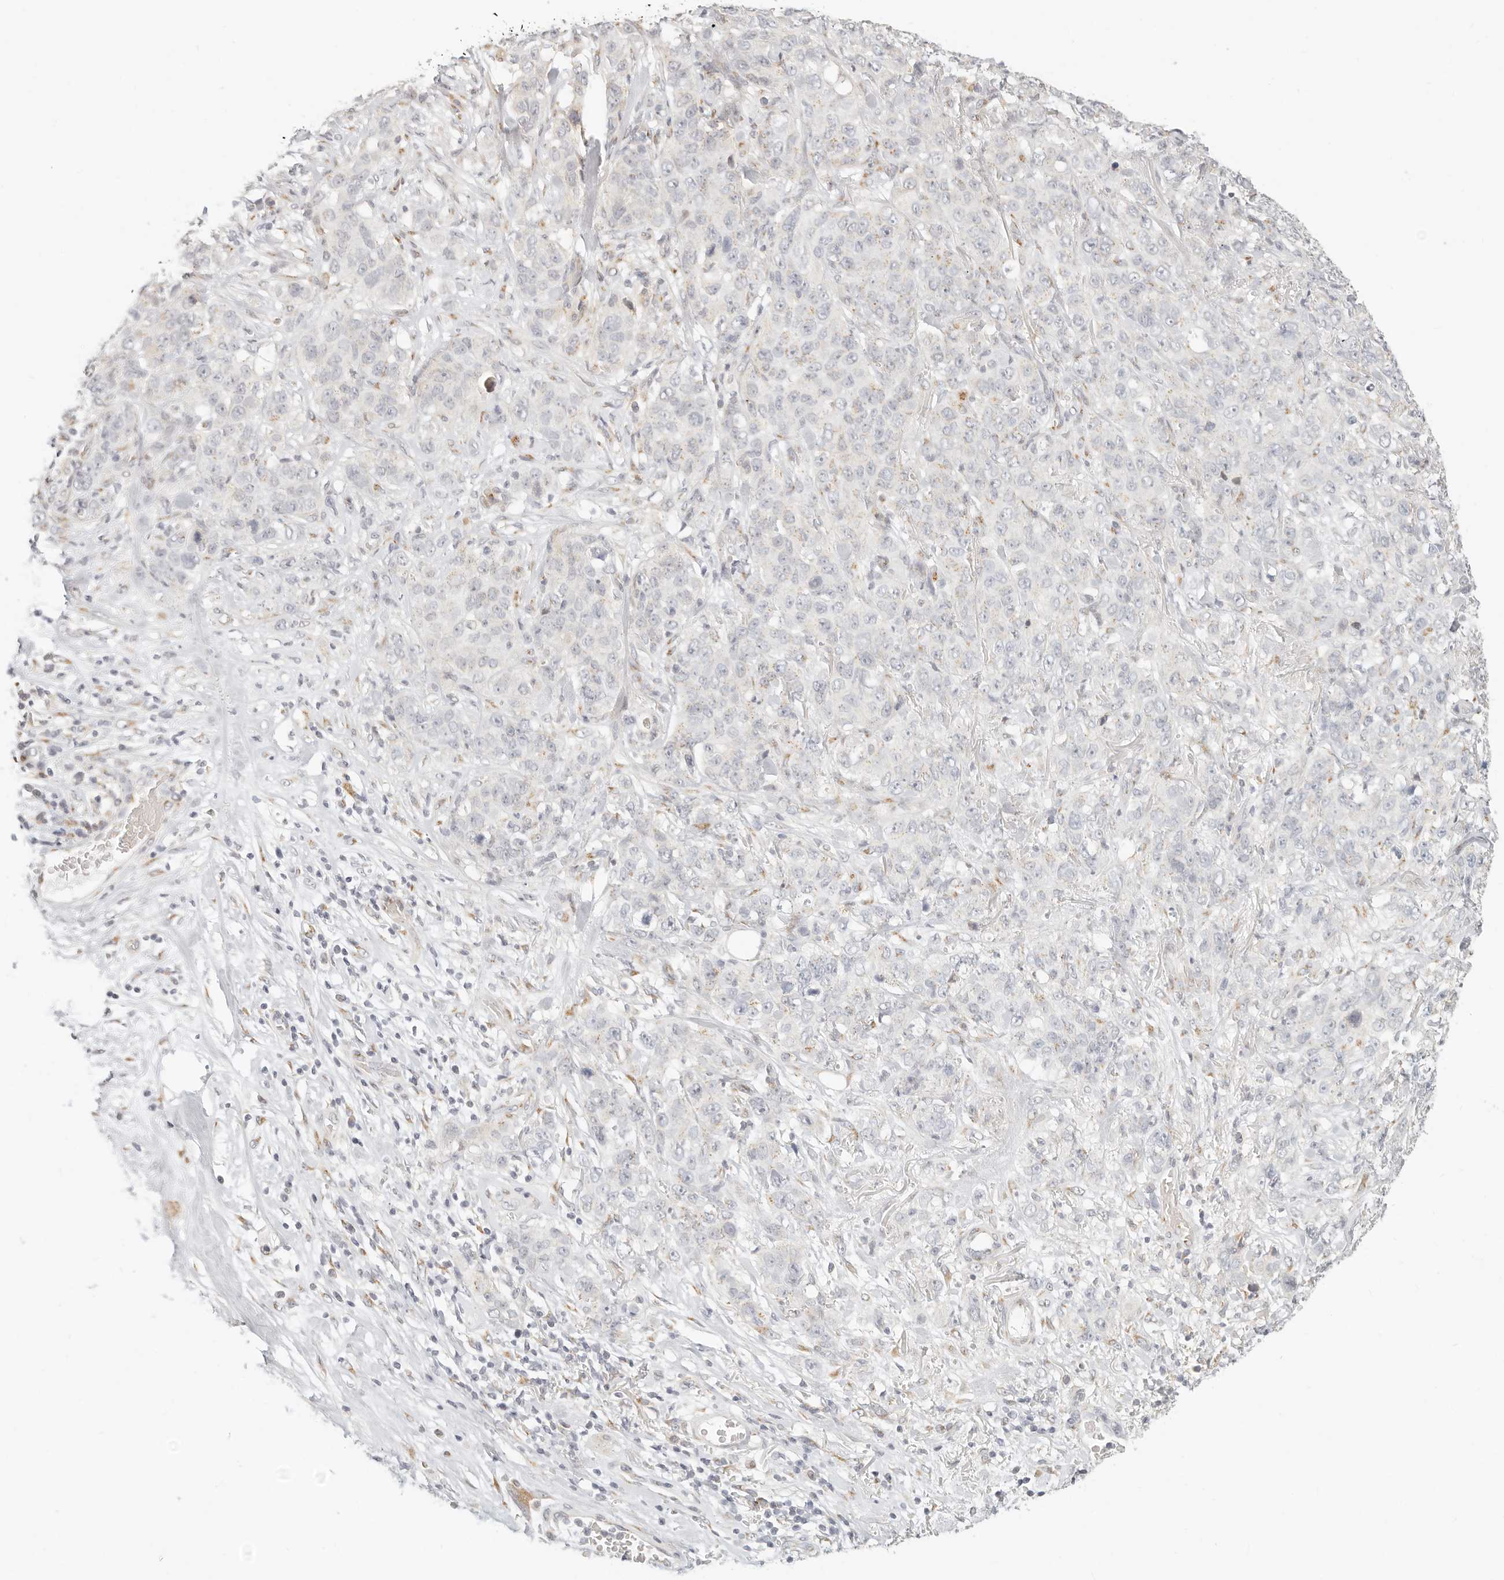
{"staining": {"intensity": "negative", "quantity": "none", "location": "none"}, "tissue": "stomach cancer", "cell_type": "Tumor cells", "image_type": "cancer", "snomed": [{"axis": "morphology", "description": "Adenocarcinoma, NOS"}, {"axis": "topography", "description": "Stomach"}], "caption": "Human adenocarcinoma (stomach) stained for a protein using immunohistochemistry (IHC) reveals no positivity in tumor cells.", "gene": "FAM20B", "patient": {"sex": "male", "age": 48}}